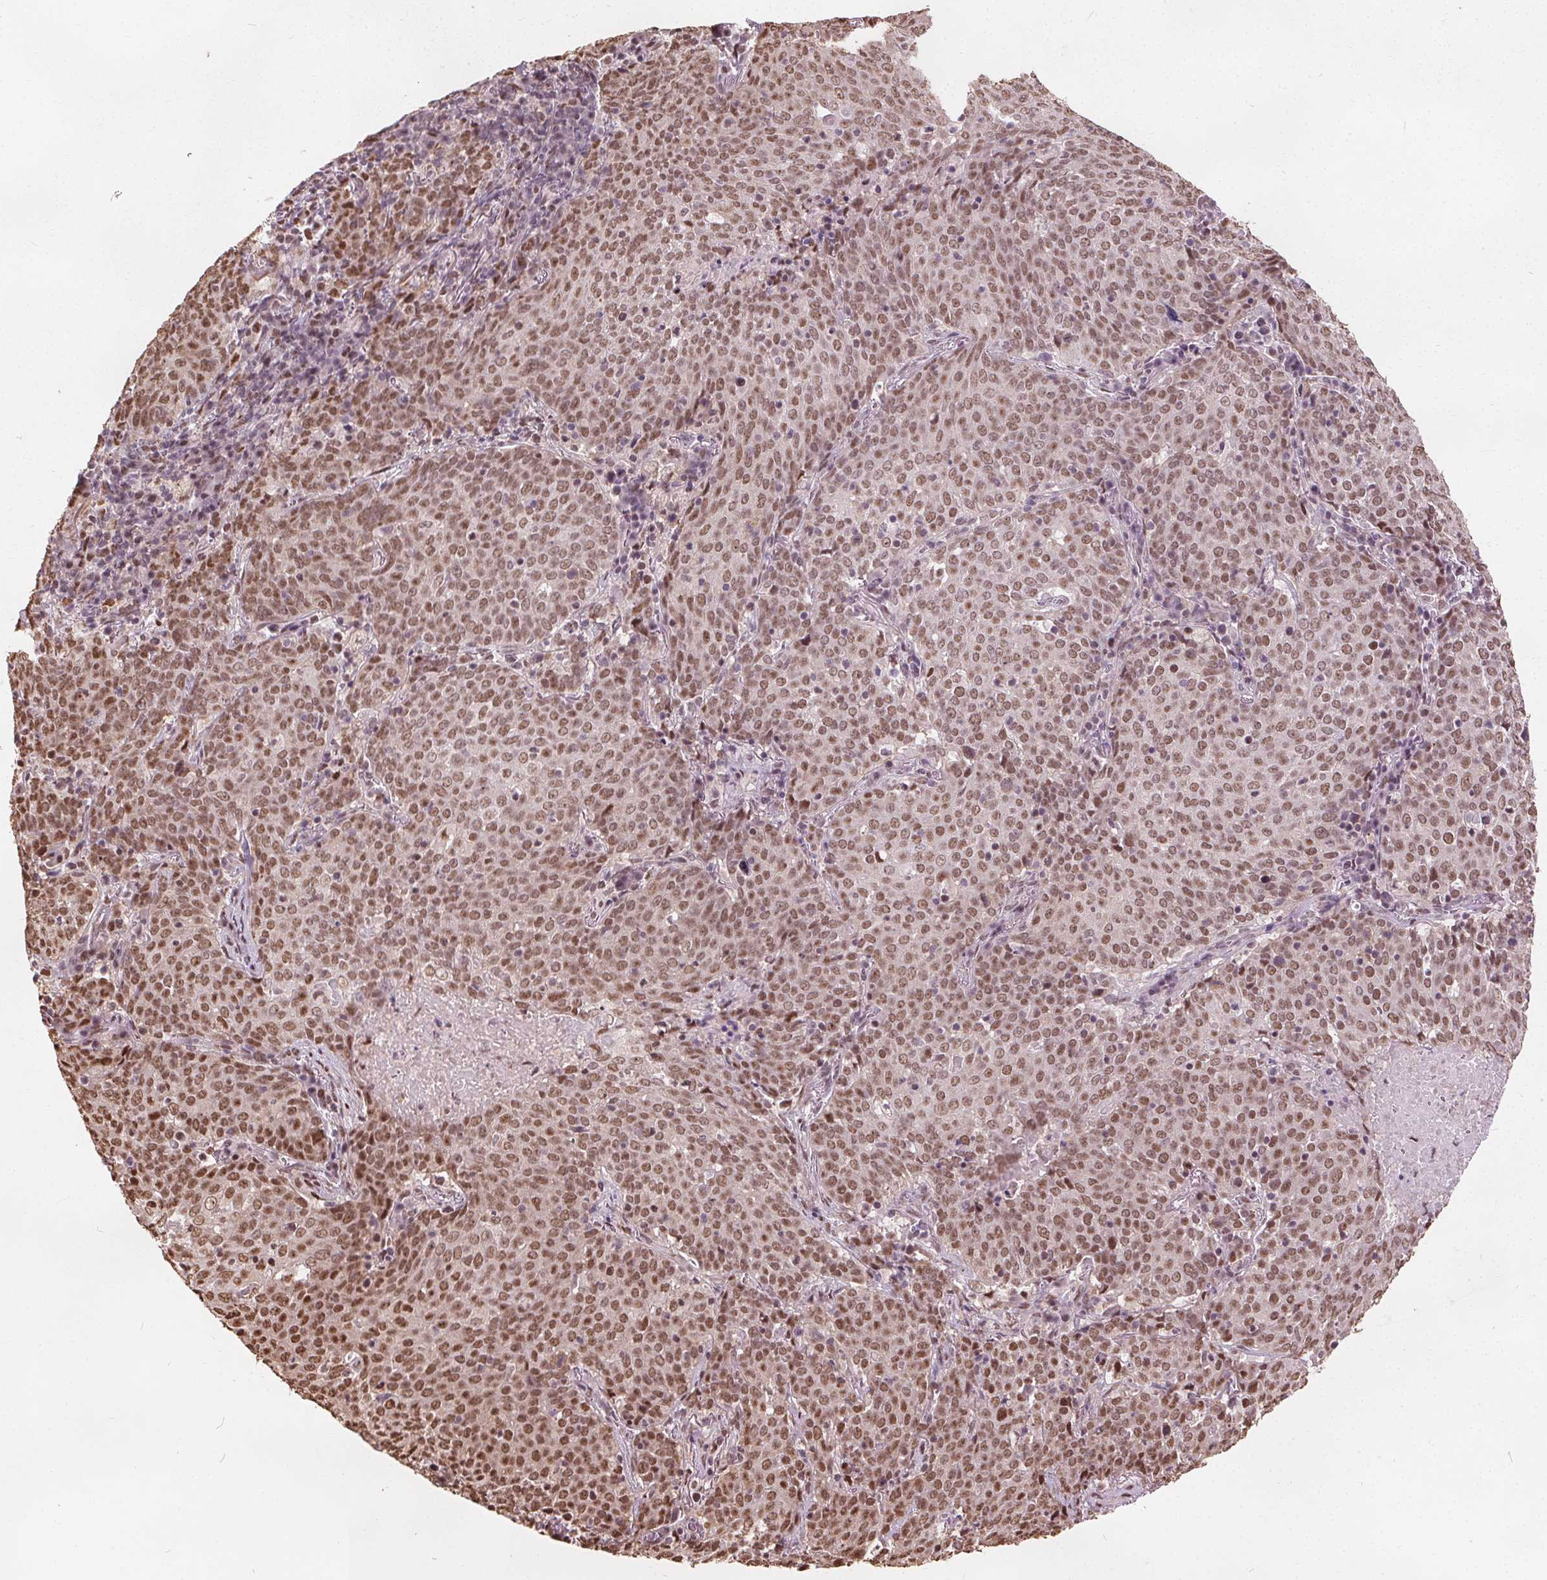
{"staining": {"intensity": "moderate", "quantity": ">75%", "location": "nuclear"}, "tissue": "lung cancer", "cell_type": "Tumor cells", "image_type": "cancer", "snomed": [{"axis": "morphology", "description": "Squamous cell carcinoma, NOS"}, {"axis": "topography", "description": "Lung"}], "caption": "The micrograph demonstrates staining of lung cancer, revealing moderate nuclear protein expression (brown color) within tumor cells. (IHC, brightfield microscopy, high magnification).", "gene": "ISLR2", "patient": {"sex": "male", "age": 82}}